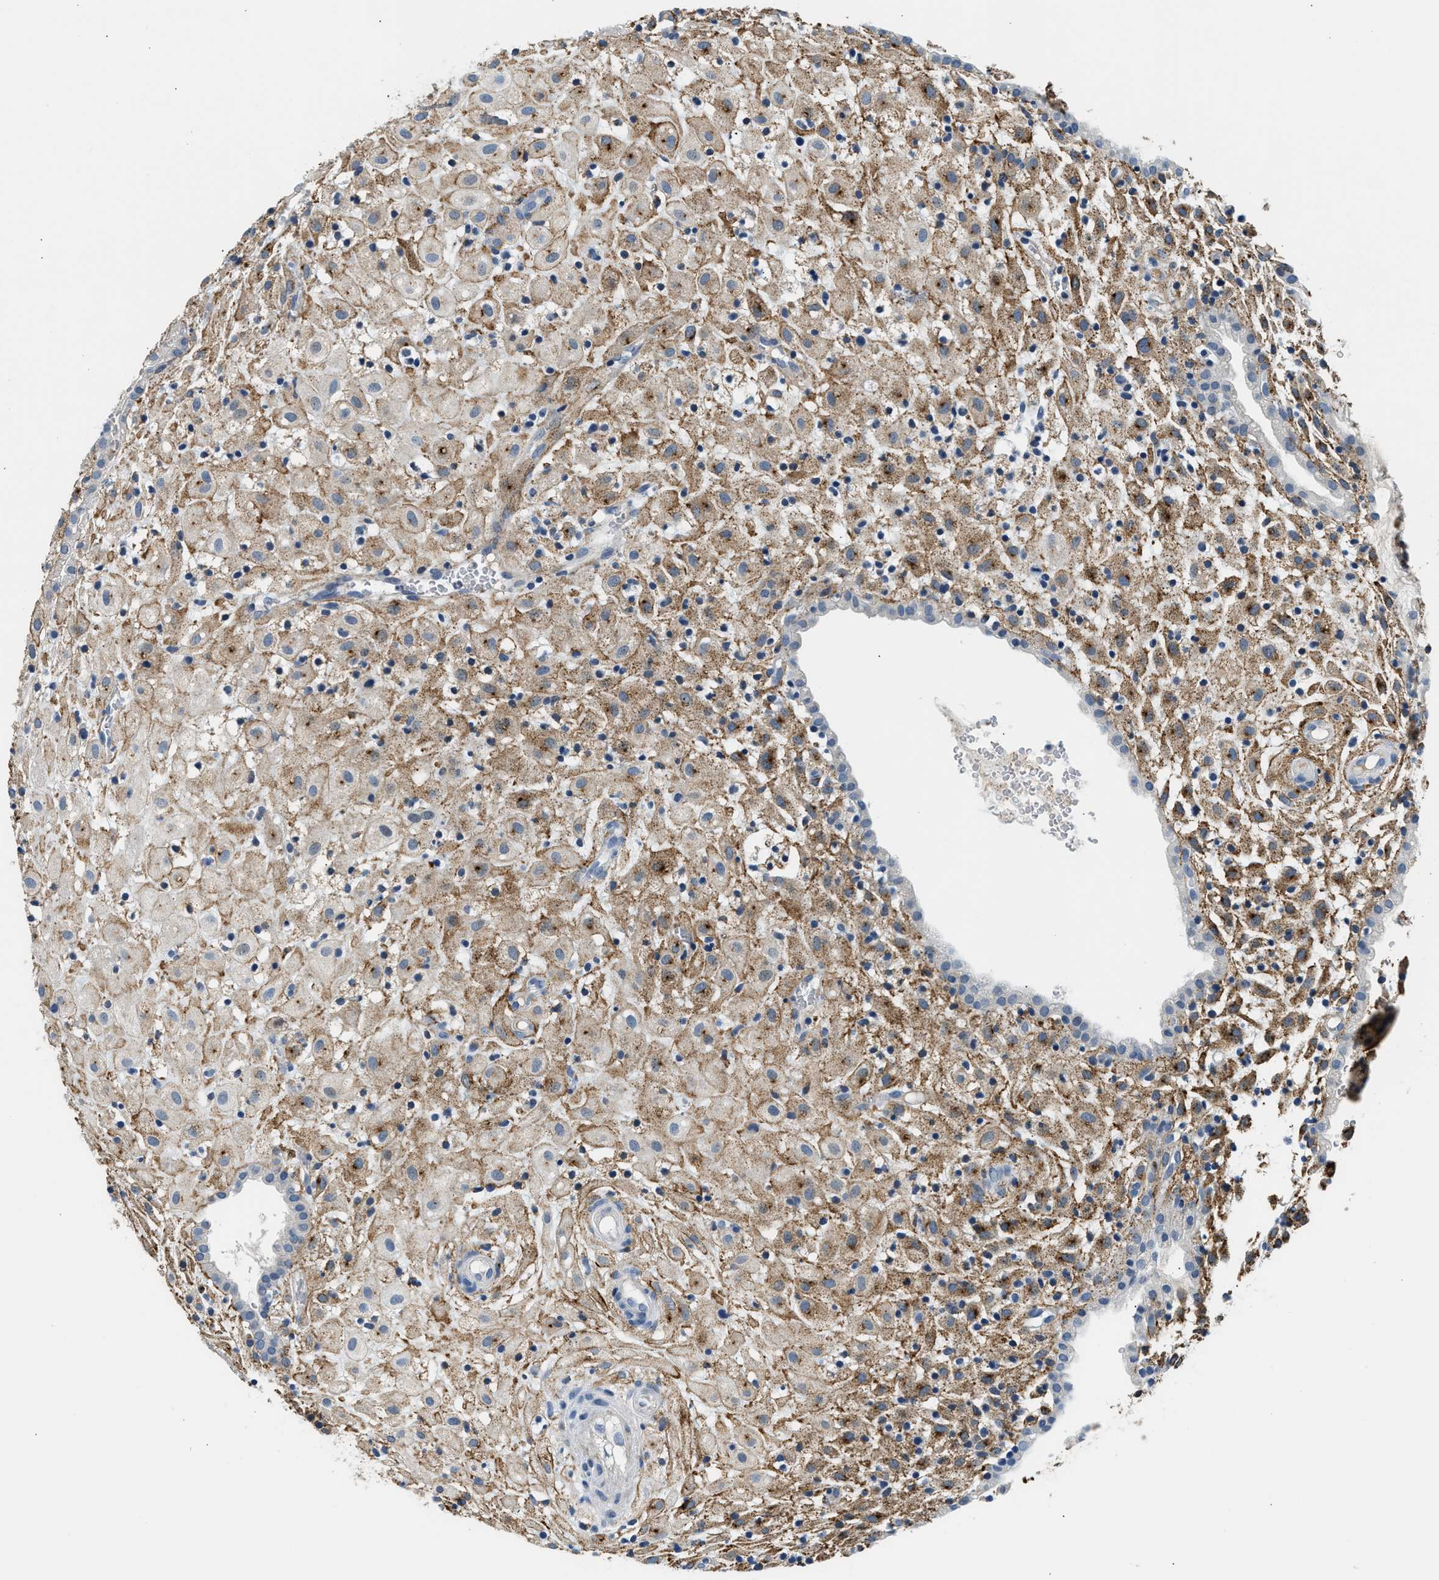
{"staining": {"intensity": "moderate", "quantity": "25%-75%", "location": "cytoplasmic/membranous"}, "tissue": "placenta", "cell_type": "Decidual cells", "image_type": "normal", "snomed": [{"axis": "morphology", "description": "Normal tissue, NOS"}, {"axis": "topography", "description": "Placenta"}], "caption": "An immunohistochemistry (IHC) micrograph of benign tissue is shown. Protein staining in brown highlights moderate cytoplasmic/membranous positivity in placenta within decidual cells. The staining is performed using DAB (3,3'-diaminobenzidine) brown chromogen to label protein expression. The nuclei are counter-stained blue using hematoxylin.", "gene": "LRP1", "patient": {"sex": "female", "age": 18}}